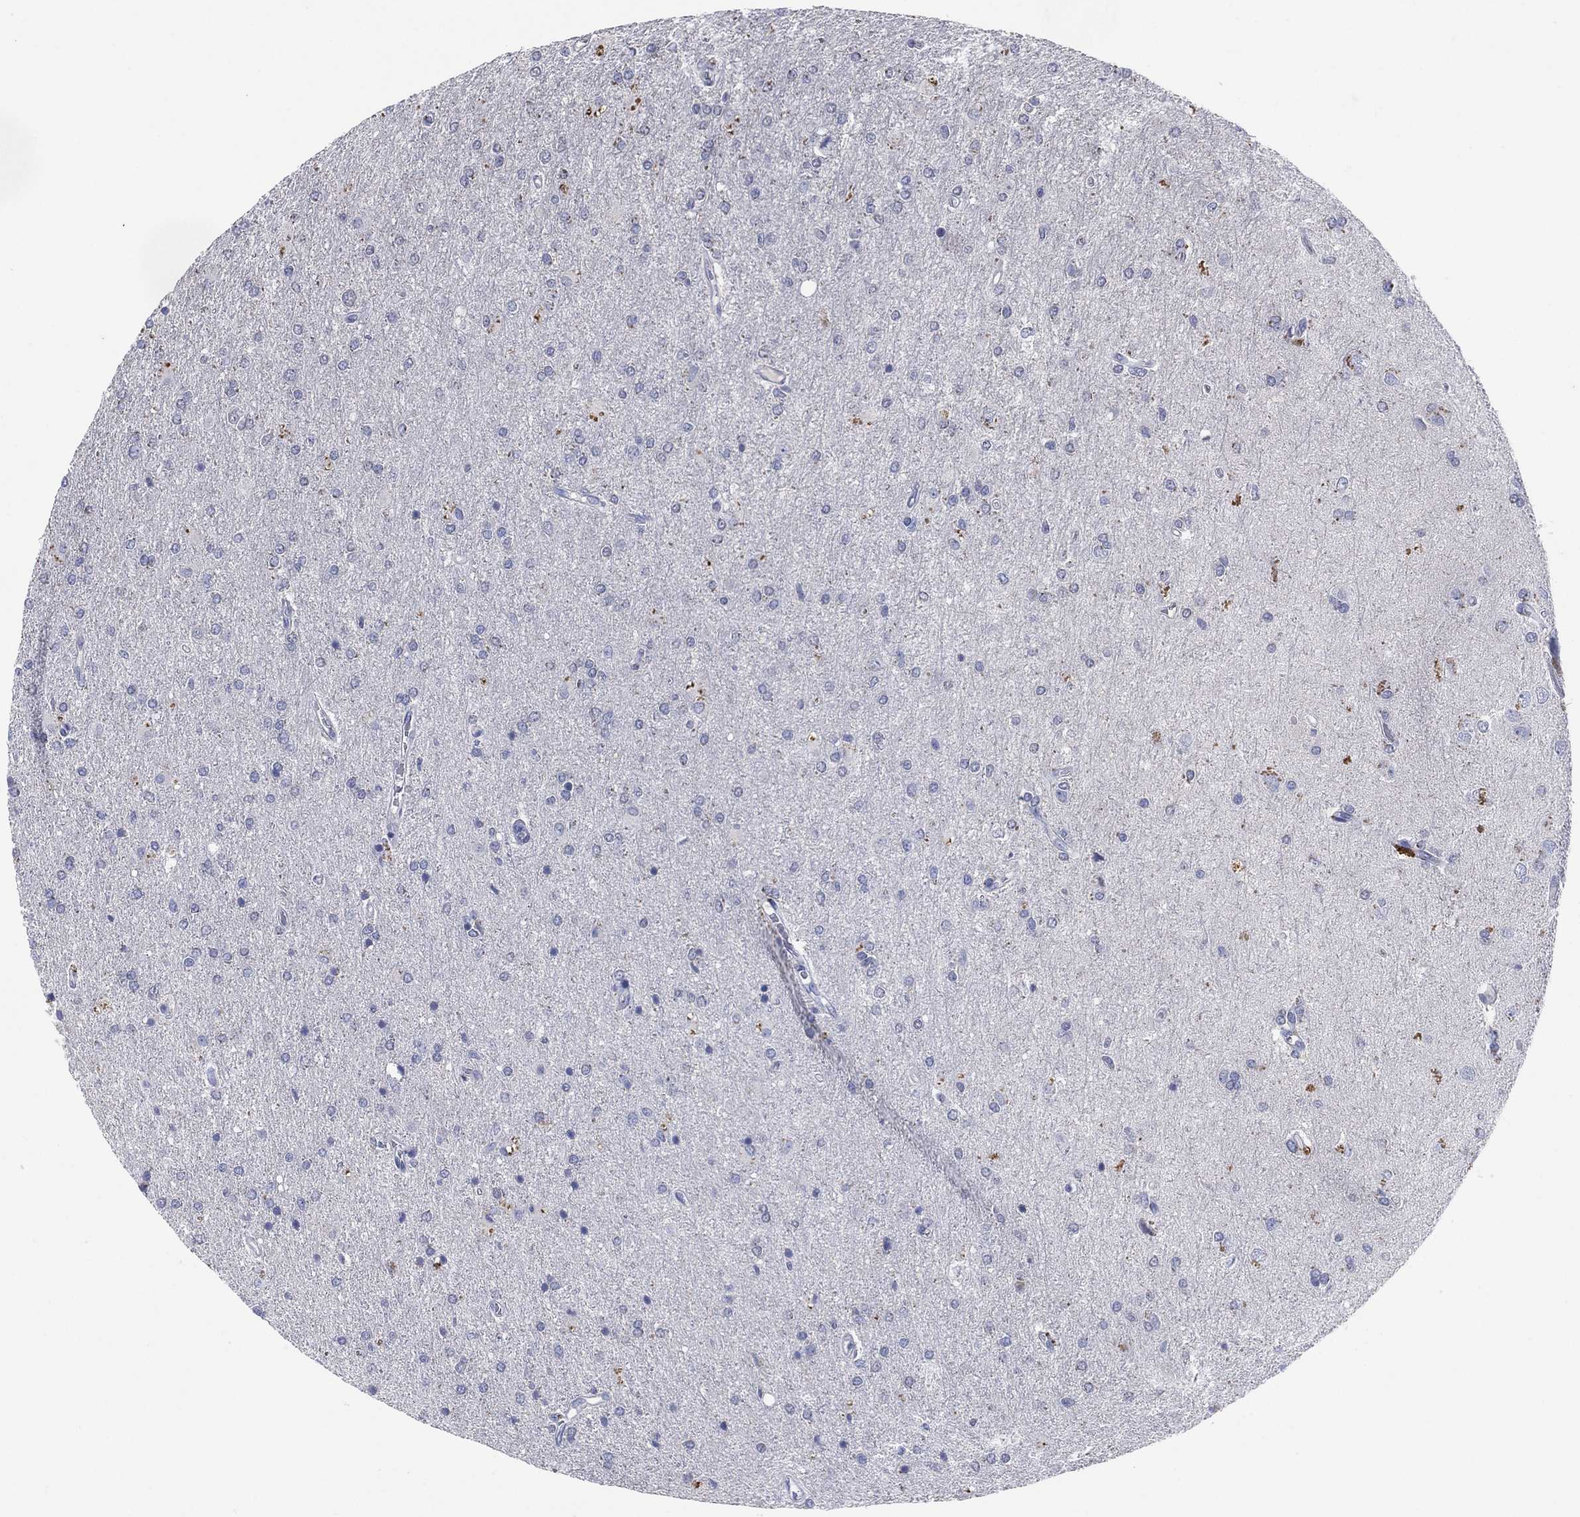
{"staining": {"intensity": "negative", "quantity": "none", "location": "none"}, "tissue": "glioma", "cell_type": "Tumor cells", "image_type": "cancer", "snomed": [{"axis": "morphology", "description": "Glioma, malignant, High grade"}, {"axis": "topography", "description": "Cerebral cortex"}], "caption": "Immunohistochemistry (IHC) histopathology image of neoplastic tissue: glioma stained with DAB shows no significant protein expression in tumor cells. (DAB (3,3'-diaminobenzidine) IHC, high magnification).", "gene": "FSCN2", "patient": {"sex": "male", "age": 70}}